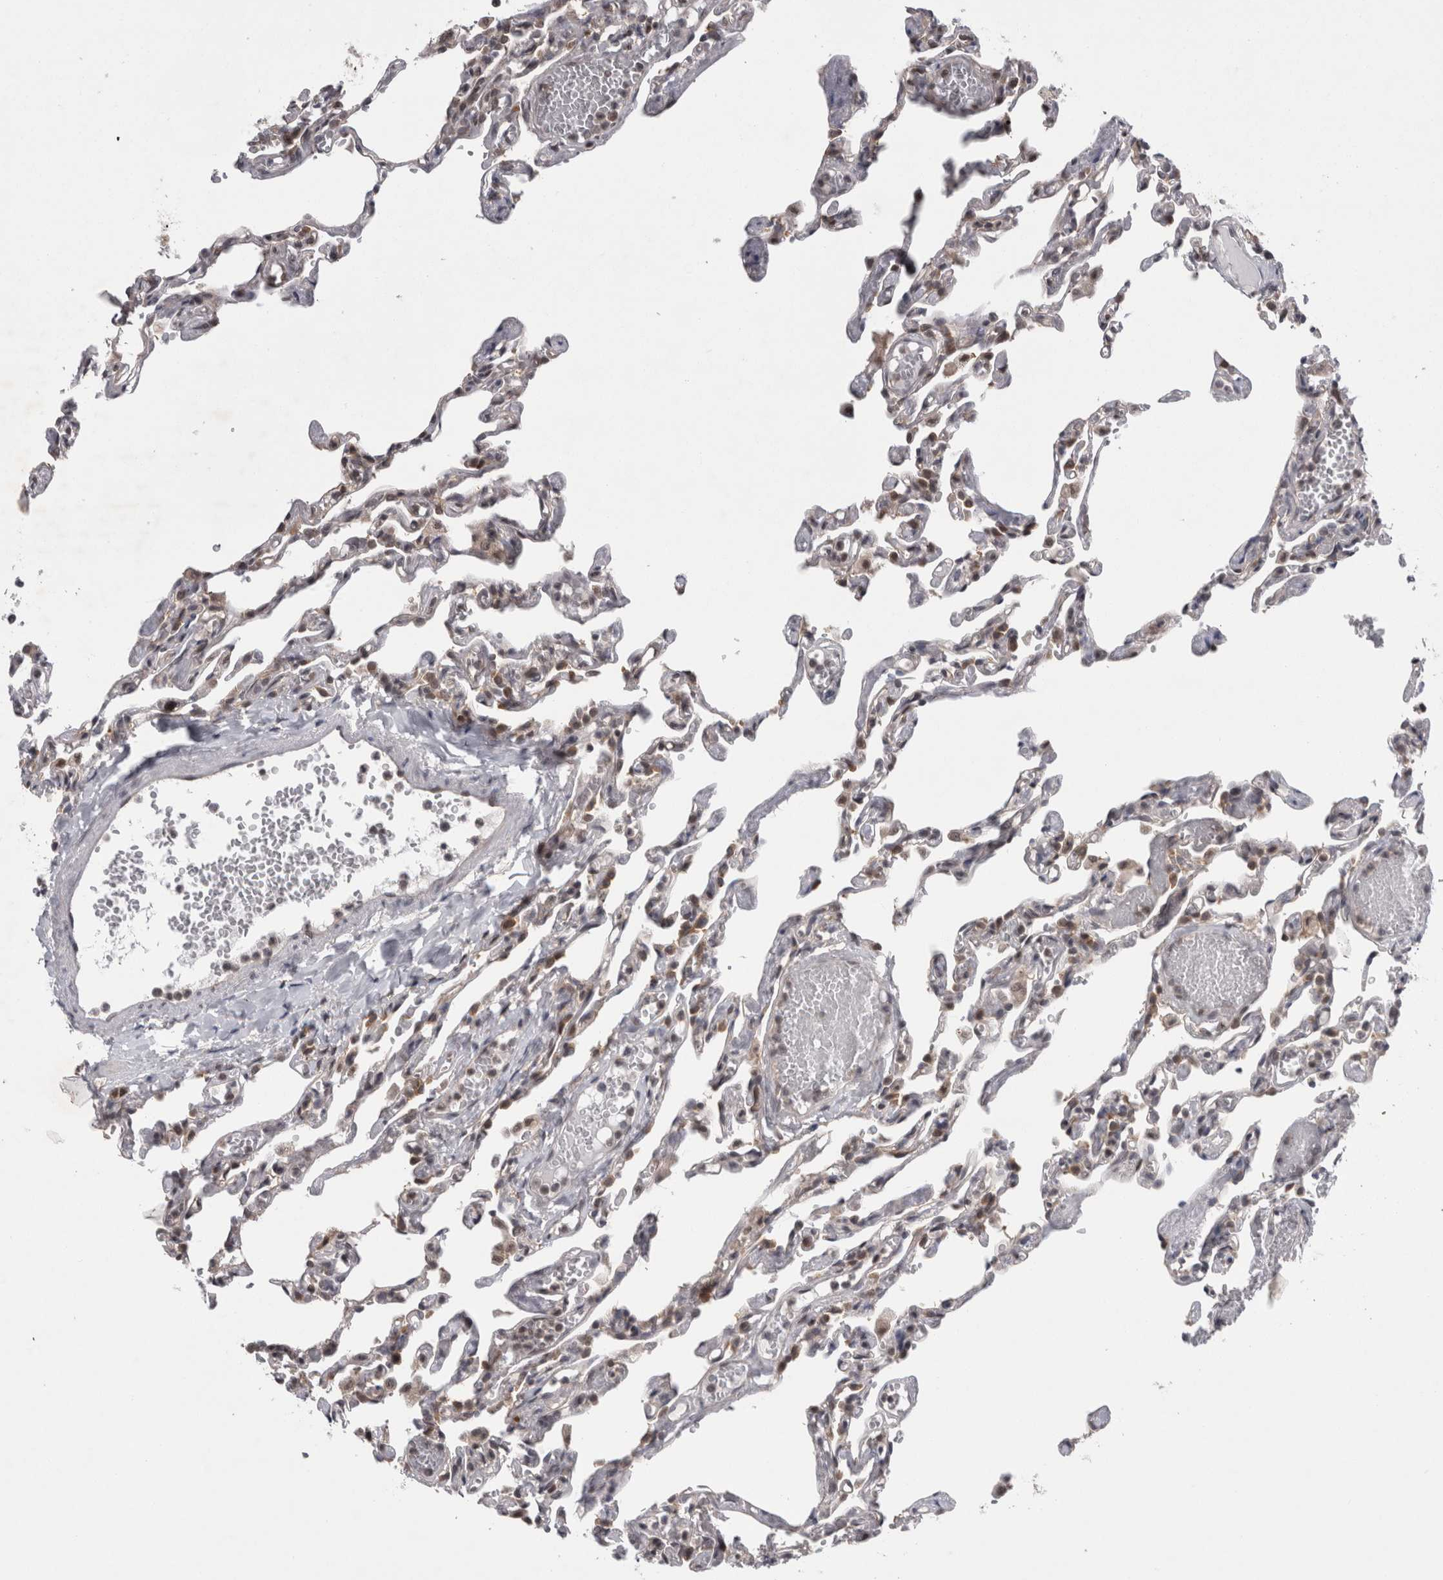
{"staining": {"intensity": "weak", "quantity": "25%-75%", "location": "cytoplasmic/membranous"}, "tissue": "lung", "cell_type": "Alveolar cells", "image_type": "normal", "snomed": [{"axis": "morphology", "description": "Normal tissue, NOS"}, {"axis": "topography", "description": "Lung"}], "caption": "The photomicrograph reveals immunohistochemical staining of unremarkable lung. There is weak cytoplasmic/membranous staining is identified in about 25%-75% of alveolar cells.", "gene": "PSMB2", "patient": {"sex": "male", "age": 21}}